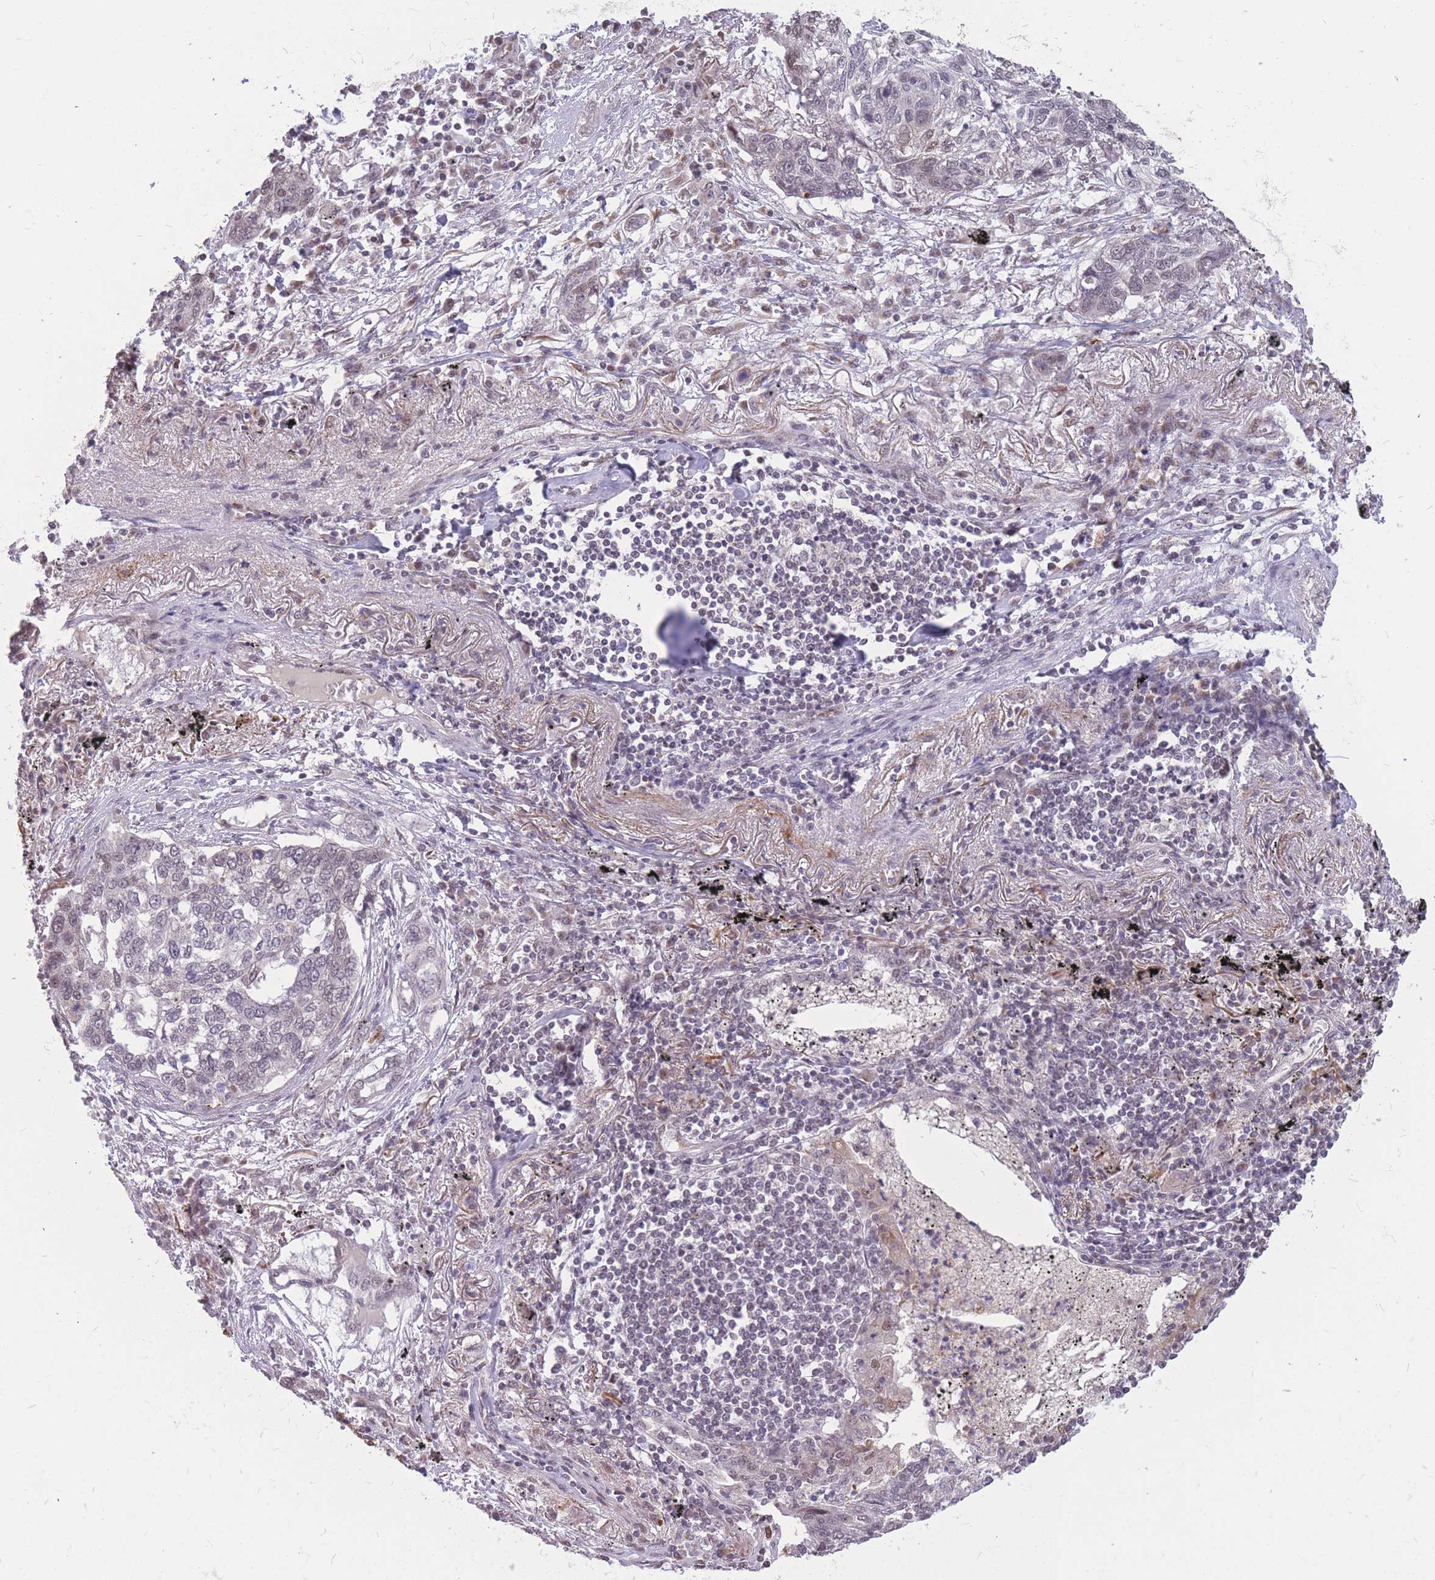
{"staining": {"intensity": "negative", "quantity": "none", "location": "none"}, "tissue": "lung cancer", "cell_type": "Tumor cells", "image_type": "cancer", "snomed": [{"axis": "morphology", "description": "Squamous cell carcinoma, NOS"}, {"axis": "topography", "description": "Lung"}], "caption": "Tumor cells show no significant positivity in lung cancer (squamous cell carcinoma).", "gene": "ADD2", "patient": {"sex": "female", "age": 63}}